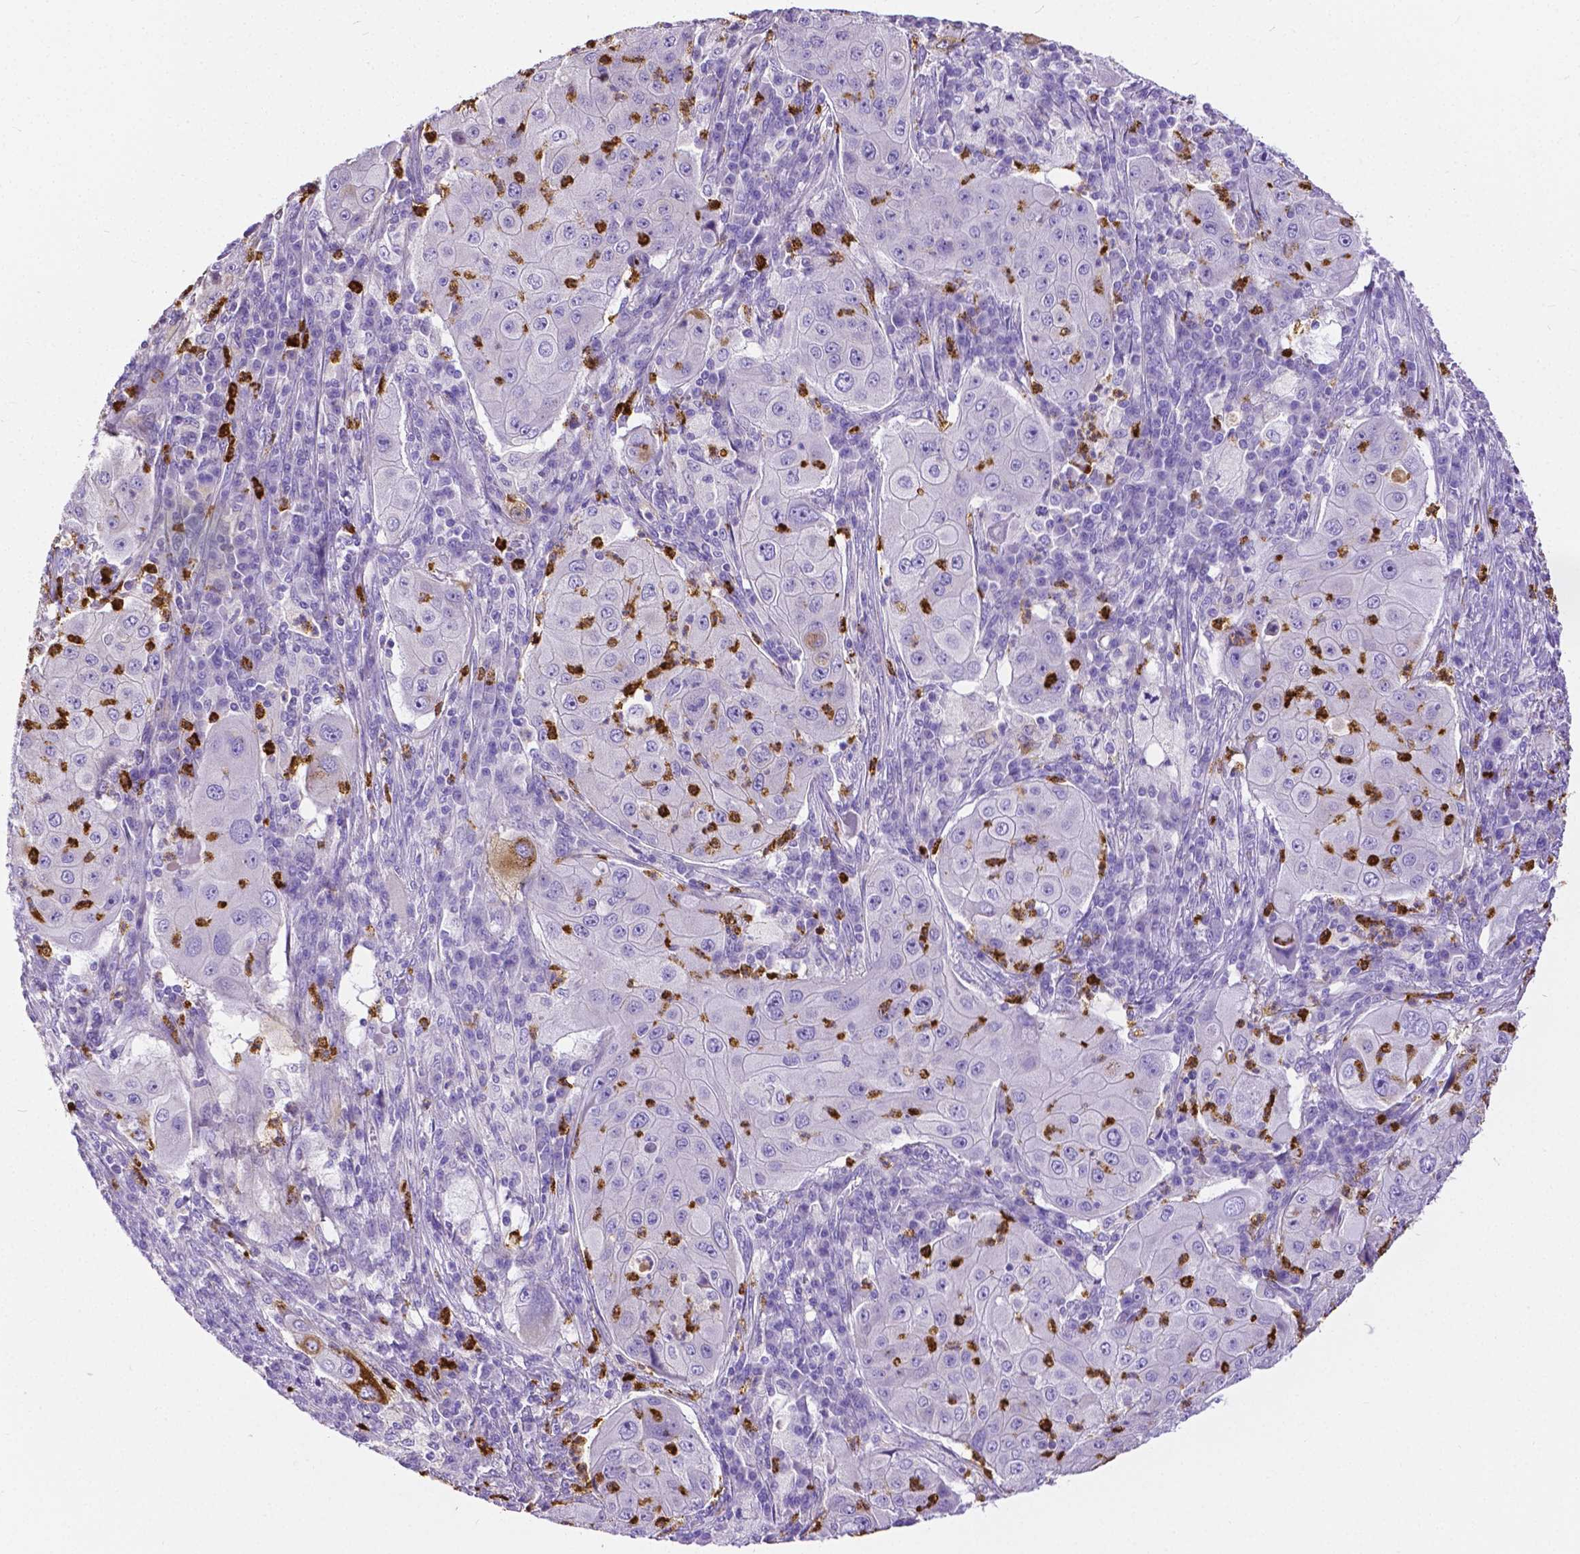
{"staining": {"intensity": "negative", "quantity": "none", "location": "none"}, "tissue": "lung cancer", "cell_type": "Tumor cells", "image_type": "cancer", "snomed": [{"axis": "morphology", "description": "Squamous cell carcinoma, NOS"}, {"axis": "topography", "description": "Lung"}], "caption": "The immunohistochemistry (IHC) photomicrograph has no significant staining in tumor cells of lung squamous cell carcinoma tissue.", "gene": "MMP9", "patient": {"sex": "female", "age": 59}}